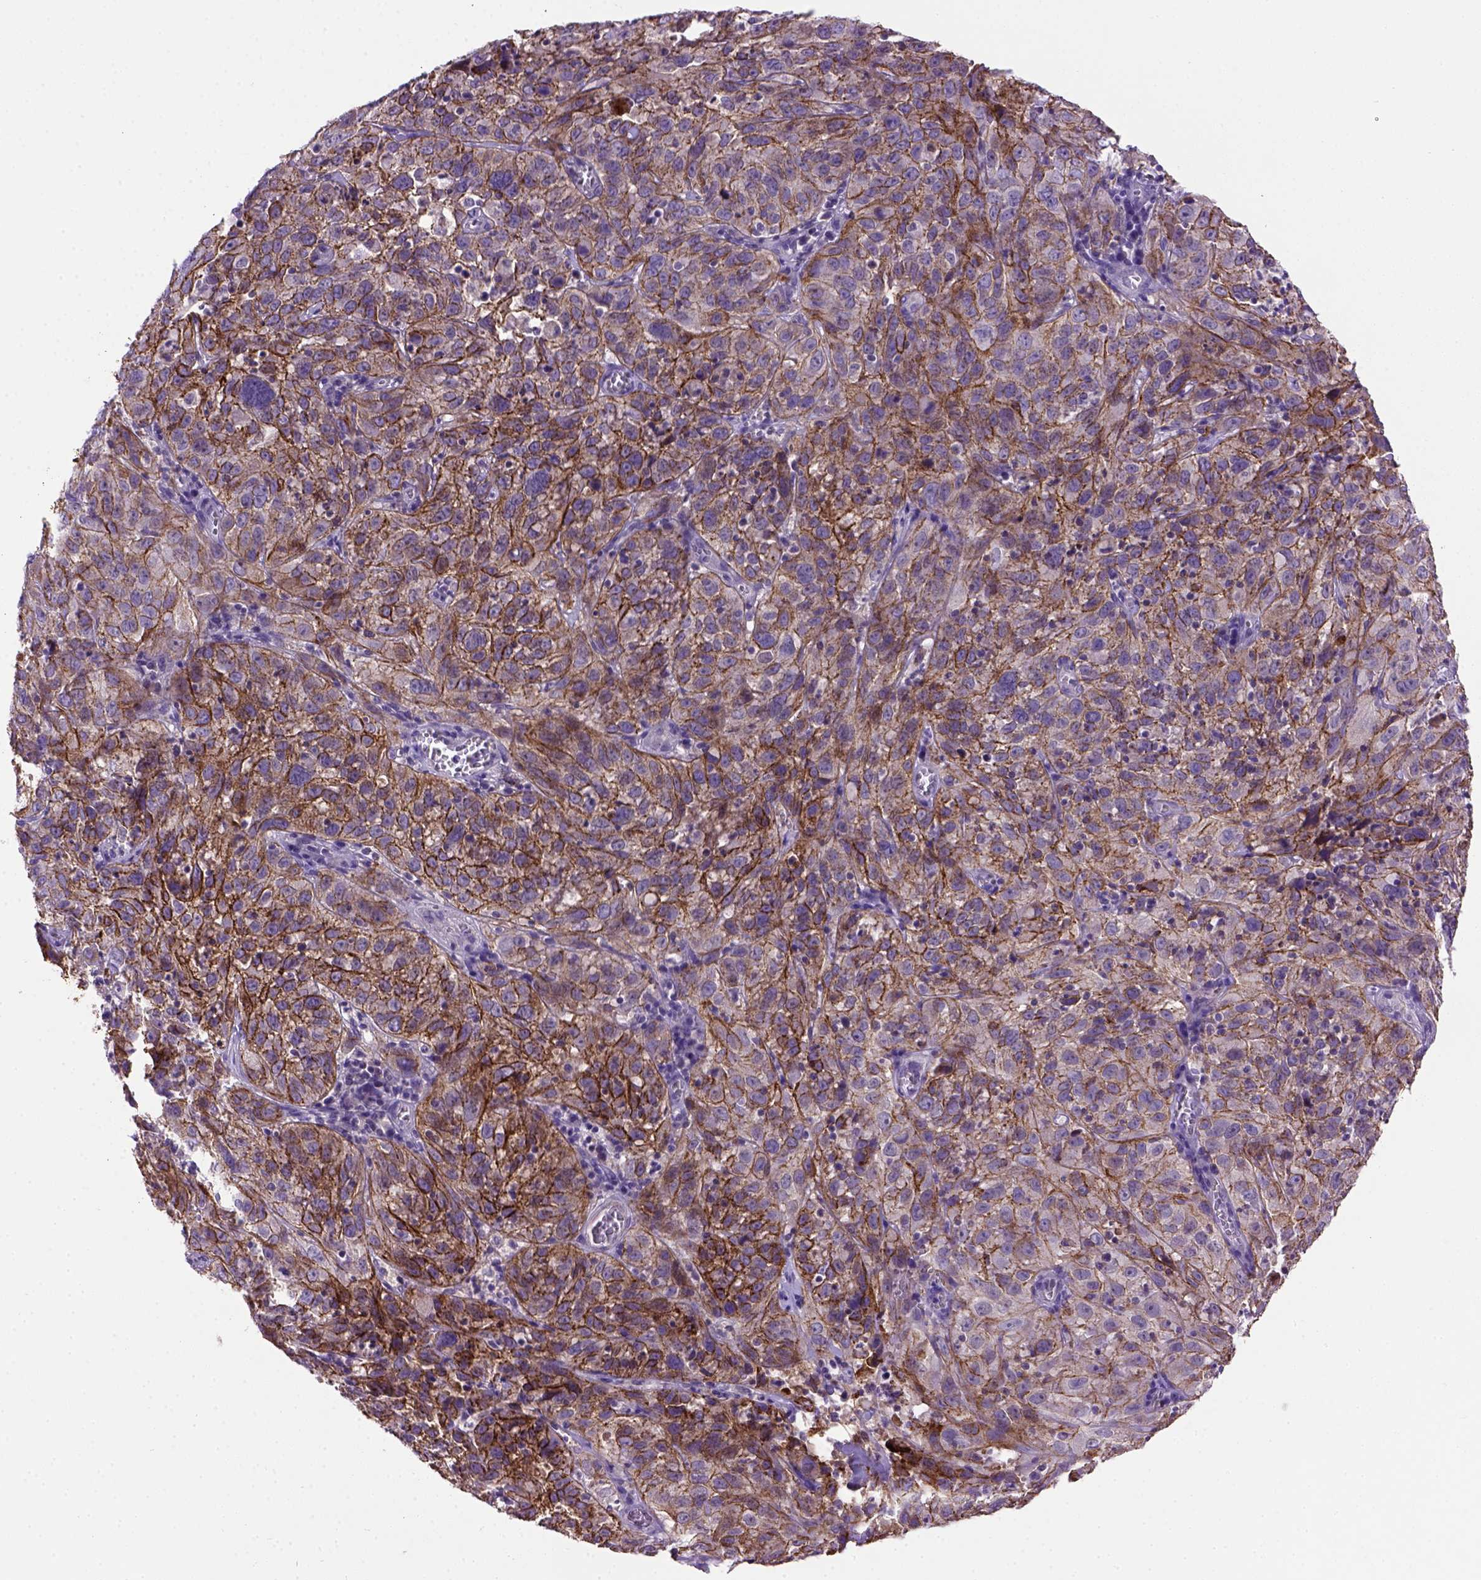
{"staining": {"intensity": "strong", "quantity": ">75%", "location": "cytoplasmic/membranous"}, "tissue": "cervical cancer", "cell_type": "Tumor cells", "image_type": "cancer", "snomed": [{"axis": "morphology", "description": "Squamous cell carcinoma, NOS"}, {"axis": "topography", "description": "Cervix"}], "caption": "High-magnification brightfield microscopy of cervical squamous cell carcinoma stained with DAB (3,3'-diaminobenzidine) (brown) and counterstained with hematoxylin (blue). tumor cells exhibit strong cytoplasmic/membranous staining is identified in about>75% of cells. (Brightfield microscopy of DAB IHC at high magnification).", "gene": "CDH1", "patient": {"sex": "female", "age": 32}}